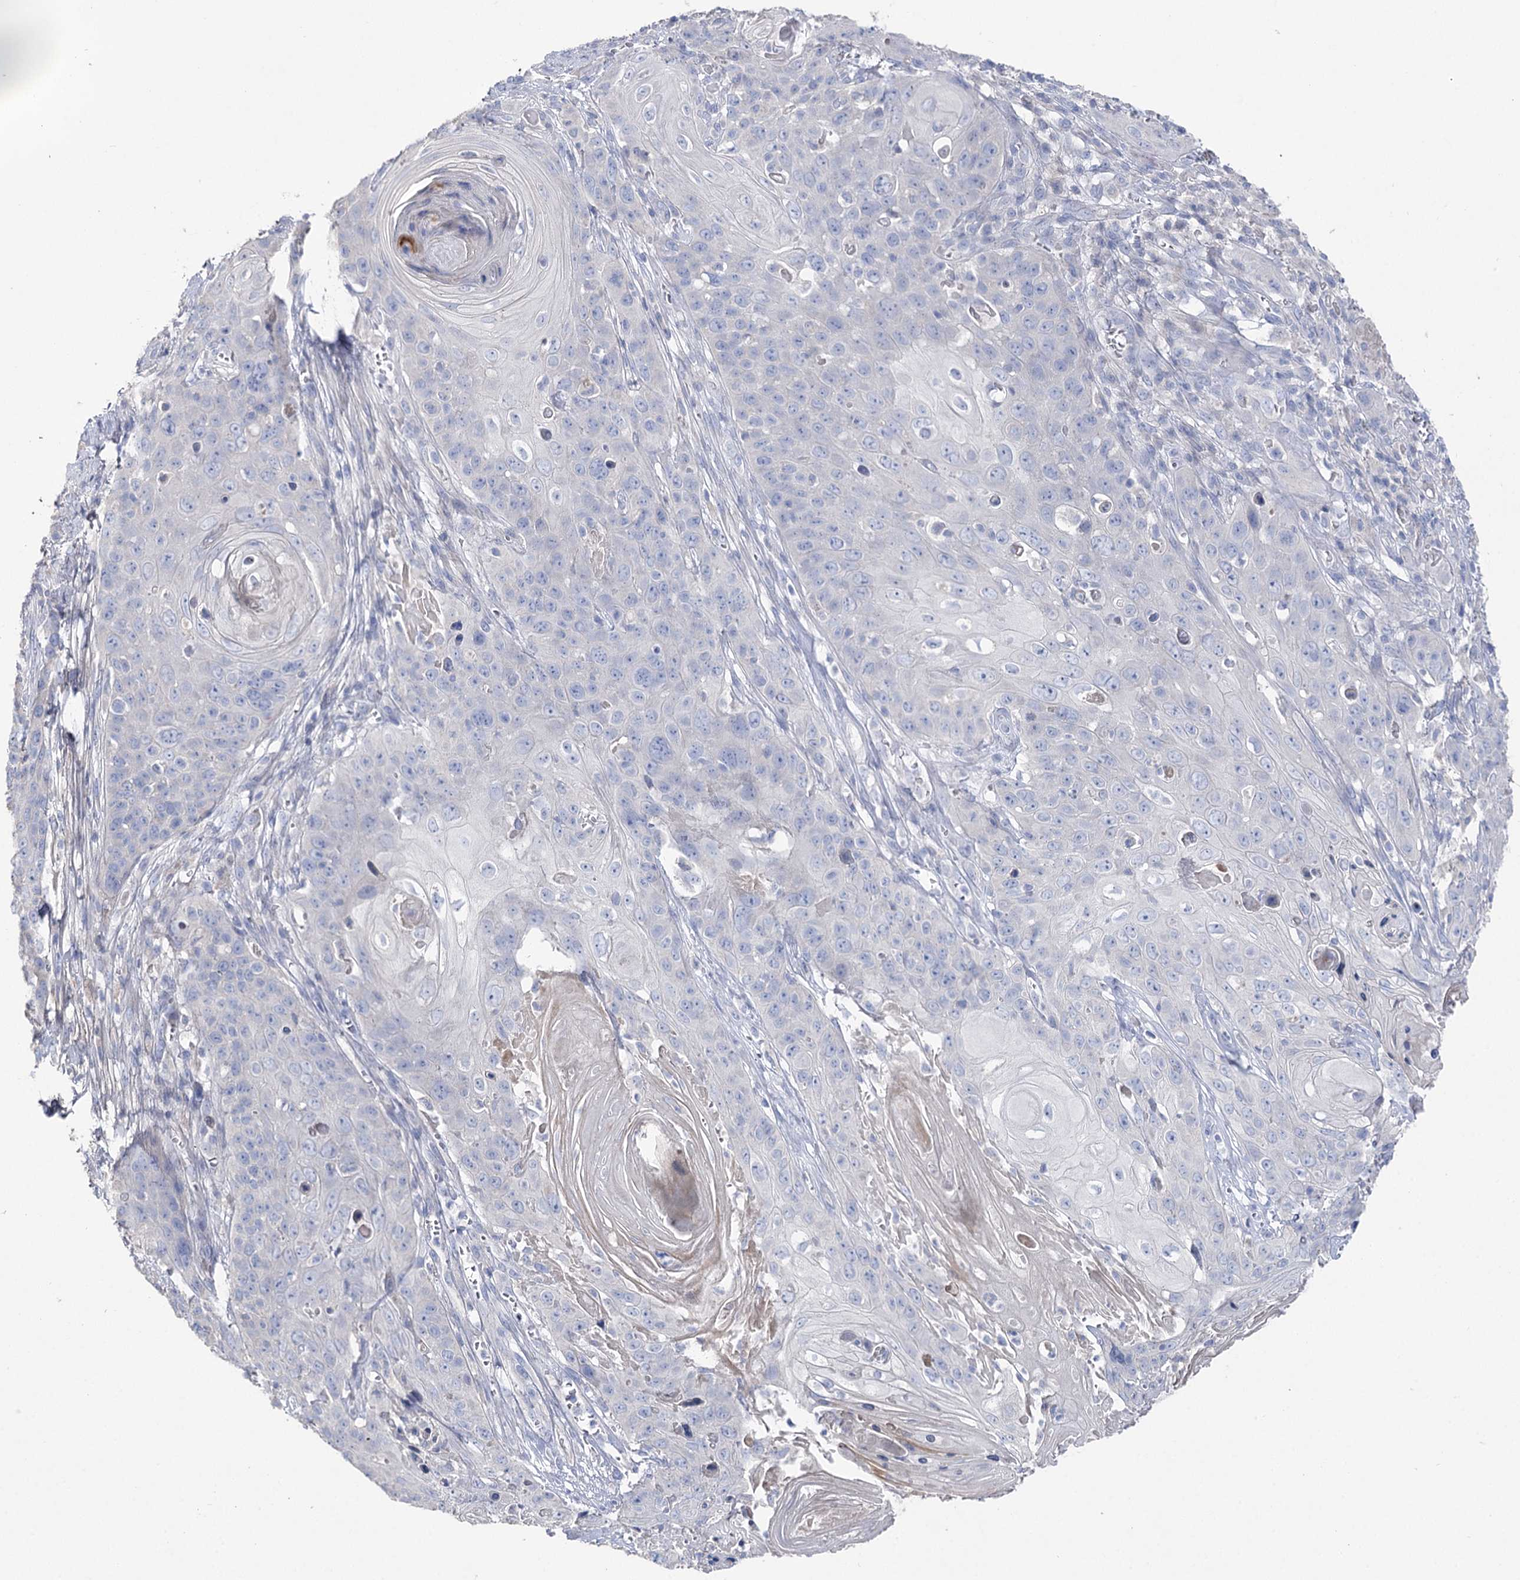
{"staining": {"intensity": "negative", "quantity": "none", "location": "none"}, "tissue": "skin cancer", "cell_type": "Tumor cells", "image_type": "cancer", "snomed": [{"axis": "morphology", "description": "Squamous cell carcinoma, NOS"}, {"axis": "topography", "description": "Skin"}], "caption": "Tumor cells show no significant positivity in skin cancer (squamous cell carcinoma).", "gene": "NRAP", "patient": {"sex": "male", "age": 55}}